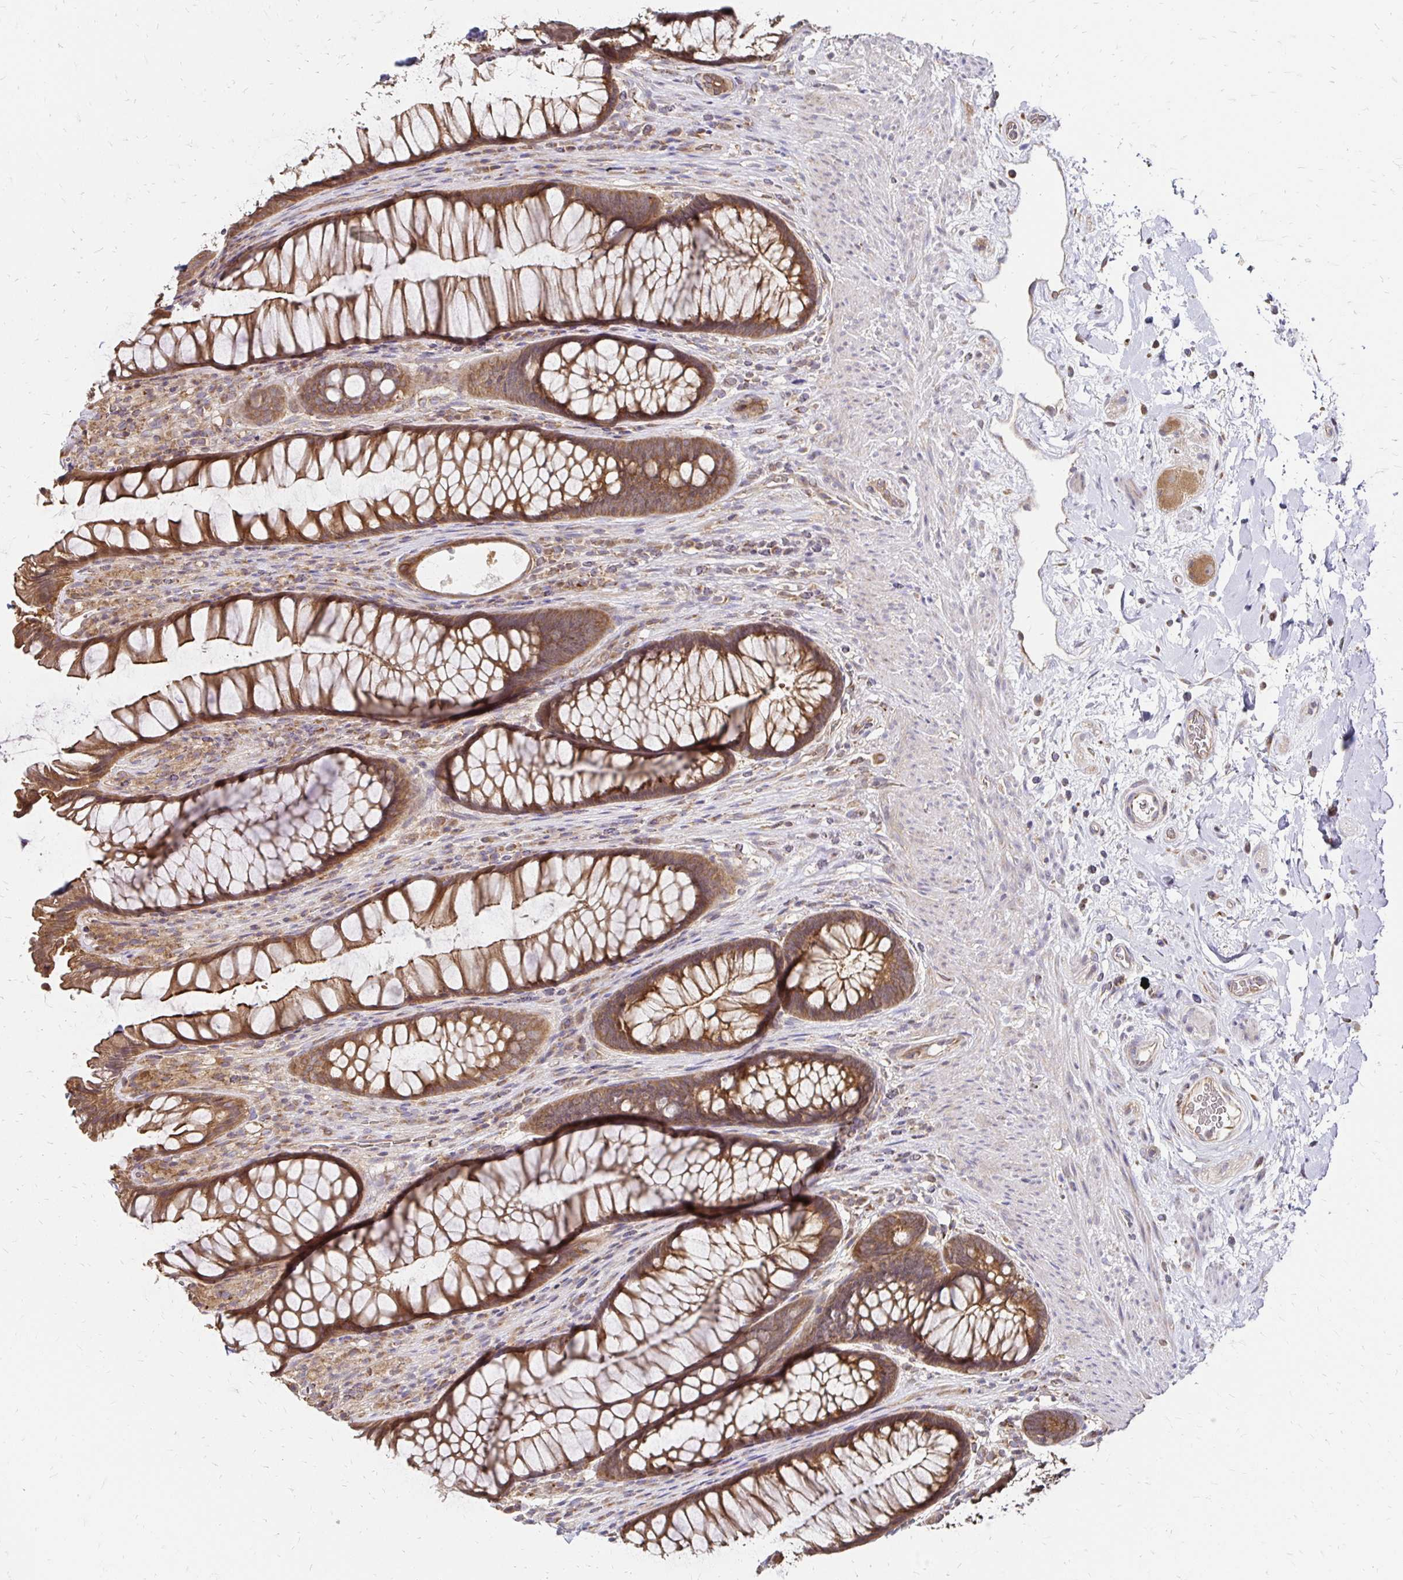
{"staining": {"intensity": "moderate", "quantity": ">75%", "location": "cytoplasmic/membranous"}, "tissue": "rectum", "cell_type": "Glandular cells", "image_type": "normal", "snomed": [{"axis": "morphology", "description": "Normal tissue, NOS"}, {"axis": "topography", "description": "Rectum"}], "caption": "DAB (3,3'-diaminobenzidine) immunohistochemical staining of normal human rectum shows moderate cytoplasmic/membranous protein staining in about >75% of glandular cells. The staining was performed using DAB (3,3'-diaminobenzidine) to visualize the protein expression in brown, while the nuclei were stained in blue with hematoxylin (Magnification: 20x).", "gene": "ZW10", "patient": {"sex": "male", "age": 53}}